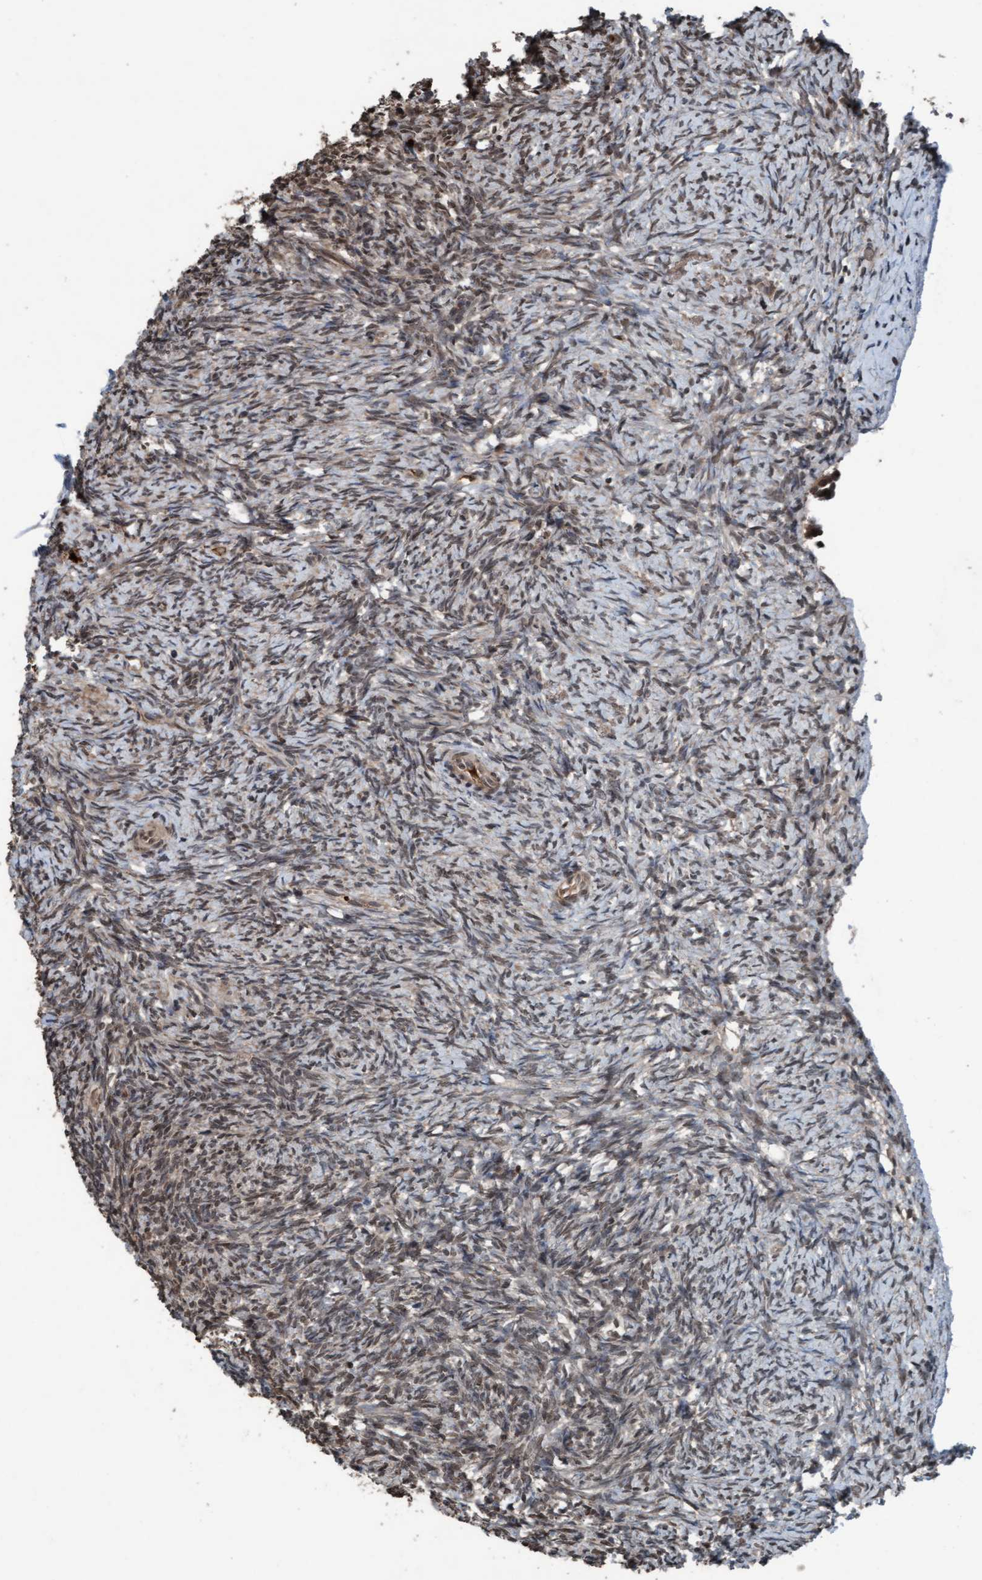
{"staining": {"intensity": "moderate", "quantity": ">75%", "location": "cytoplasmic/membranous,nuclear"}, "tissue": "ovary", "cell_type": "Follicle cells", "image_type": "normal", "snomed": [{"axis": "morphology", "description": "Normal tissue, NOS"}, {"axis": "topography", "description": "Ovary"}], "caption": "Ovary stained with IHC shows moderate cytoplasmic/membranous,nuclear expression in approximately >75% of follicle cells. Using DAB (3,3'-diaminobenzidine) (brown) and hematoxylin (blue) stains, captured at high magnification using brightfield microscopy.", "gene": "PLXNB2", "patient": {"sex": "female", "age": 41}}